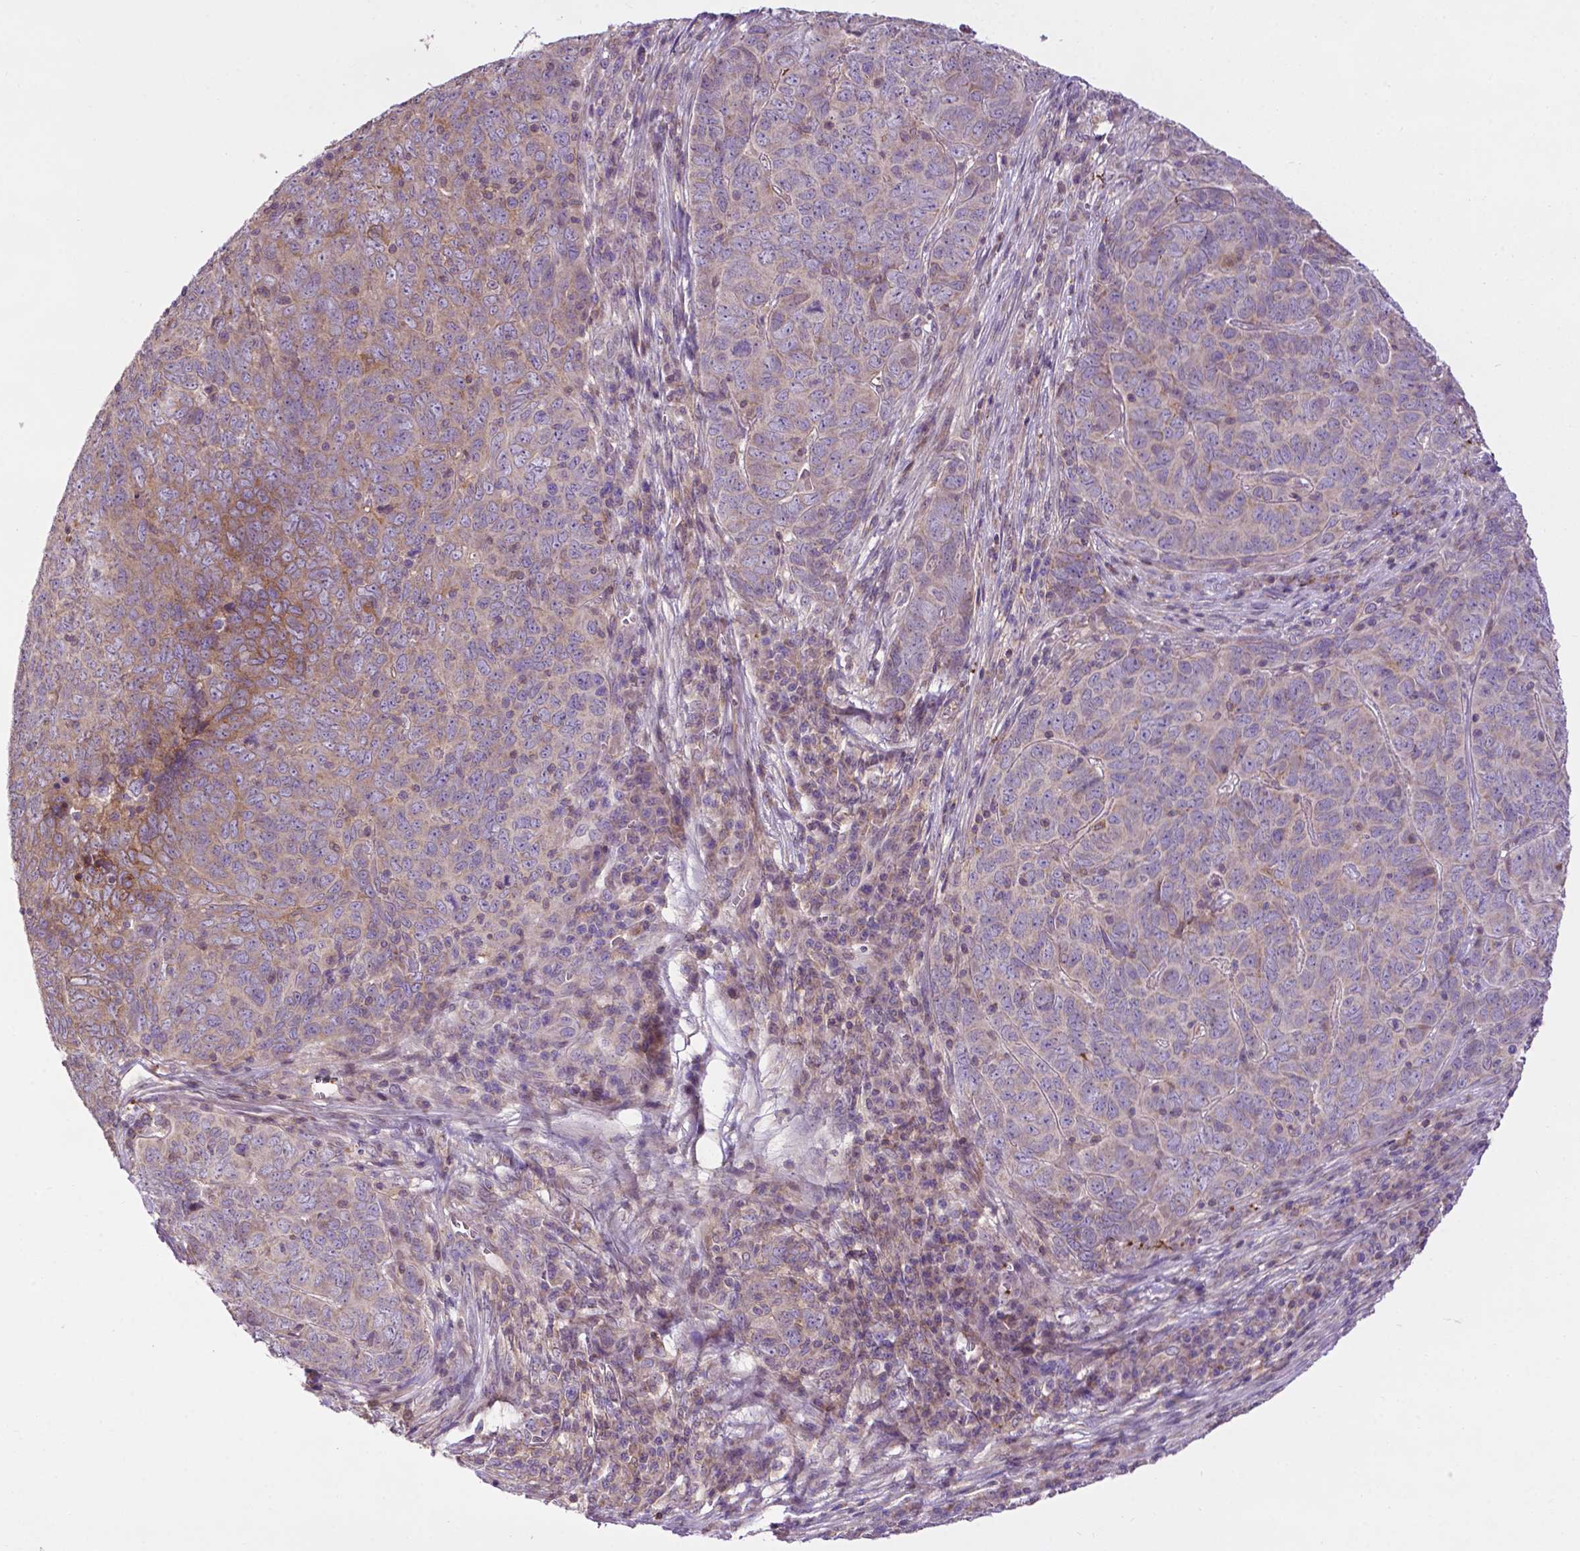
{"staining": {"intensity": "weak", "quantity": "25%-75%", "location": "cytoplasmic/membranous"}, "tissue": "skin cancer", "cell_type": "Tumor cells", "image_type": "cancer", "snomed": [{"axis": "morphology", "description": "Squamous cell carcinoma, NOS"}, {"axis": "topography", "description": "Skin"}, {"axis": "topography", "description": "Anal"}], "caption": "Immunohistochemistry histopathology image of skin cancer (squamous cell carcinoma) stained for a protein (brown), which demonstrates low levels of weak cytoplasmic/membranous expression in about 25%-75% of tumor cells.", "gene": "SPNS2", "patient": {"sex": "female", "age": 51}}